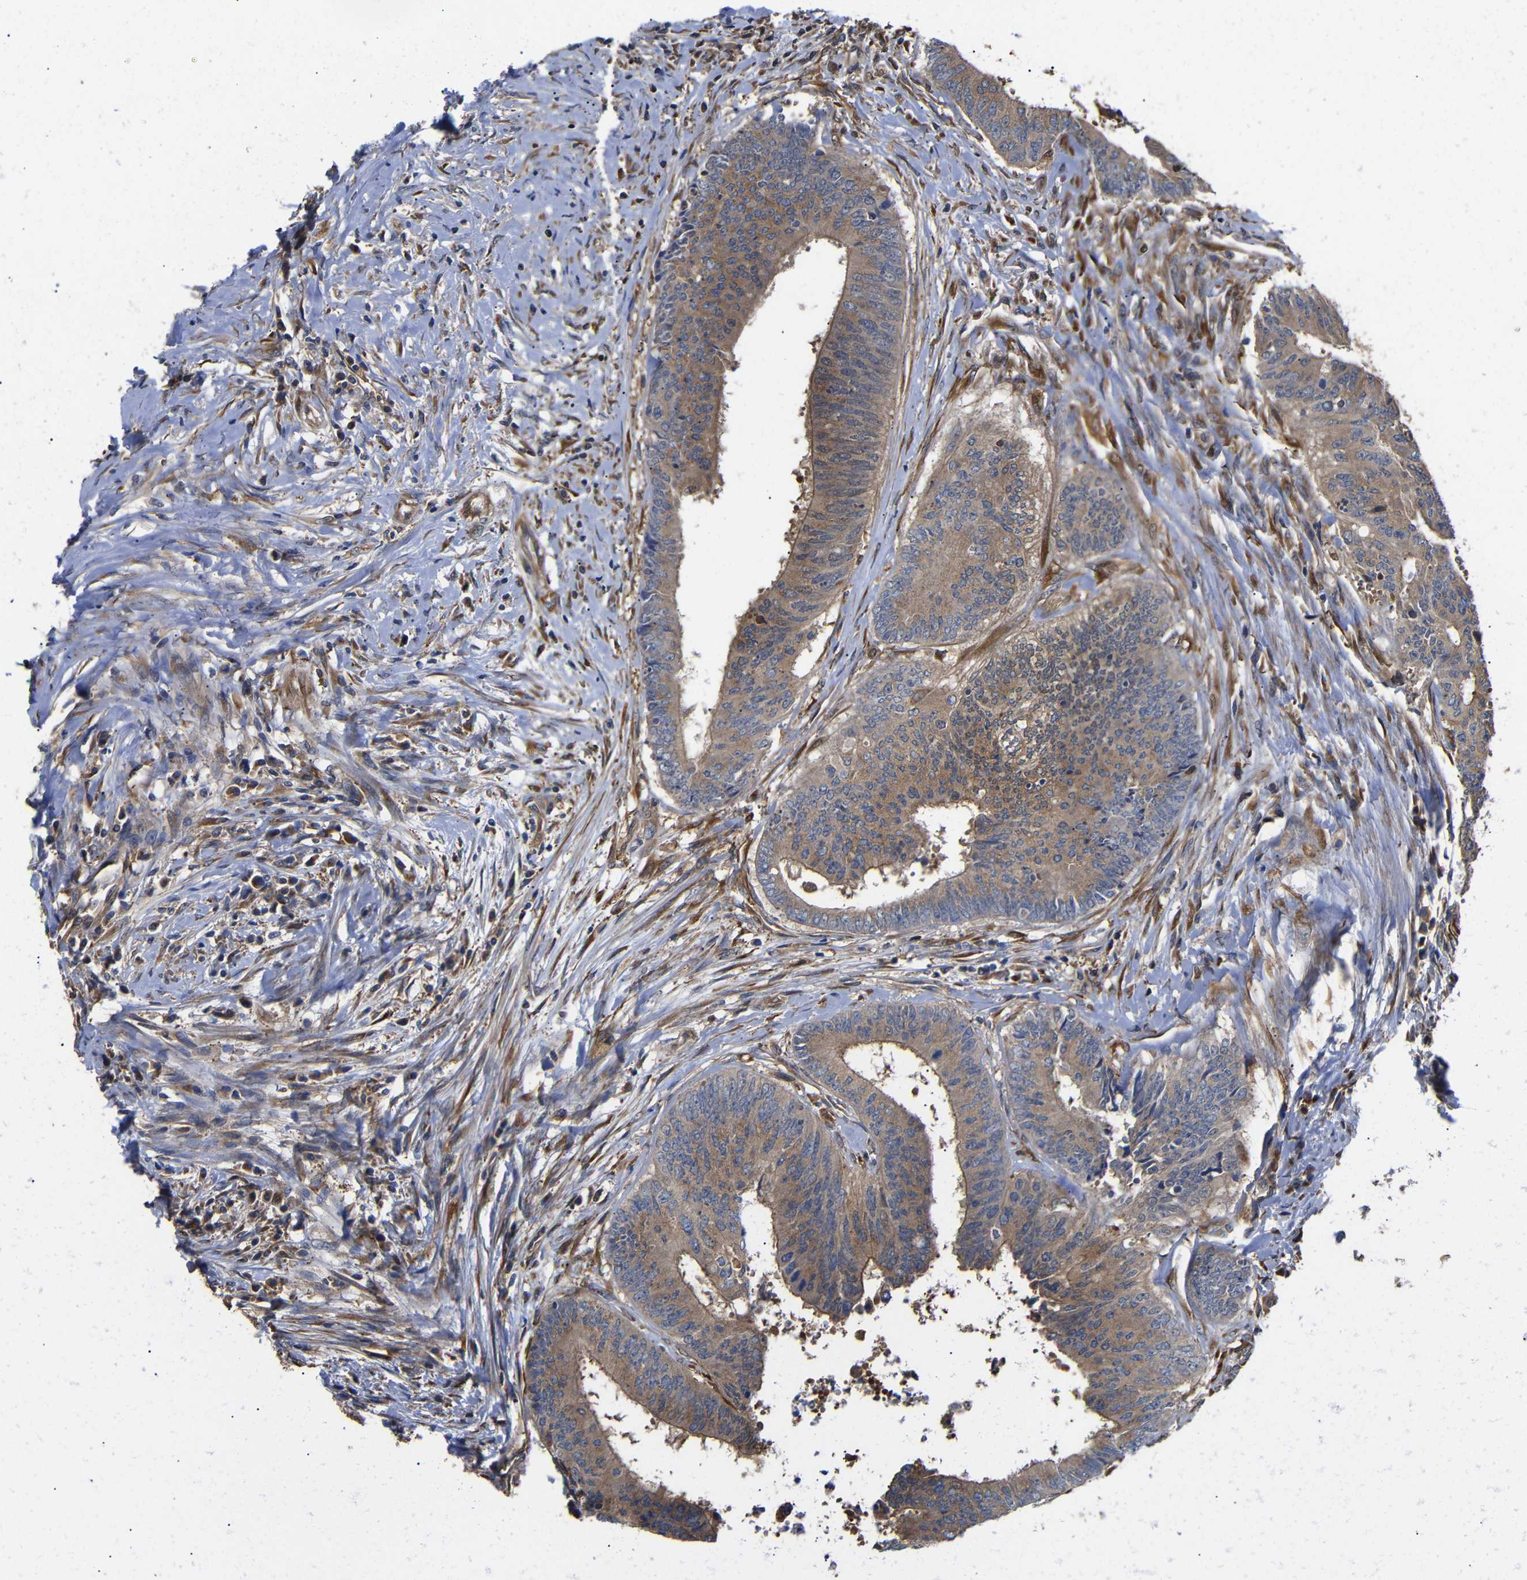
{"staining": {"intensity": "moderate", "quantity": ">75%", "location": "cytoplasmic/membranous"}, "tissue": "colorectal cancer", "cell_type": "Tumor cells", "image_type": "cancer", "snomed": [{"axis": "morphology", "description": "Adenocarcinoma, NOS"}, {"axis": "topography", "description": "Rectum"}], "caption": "Tumor cells reveal medium levels of moderate cytoplasmic/membranous expression in about >75% of cells in colorectal cancer (adenocarcinoma).", "gene": "LRRCC1", "patient": {"sex": "male", "age": 72}}